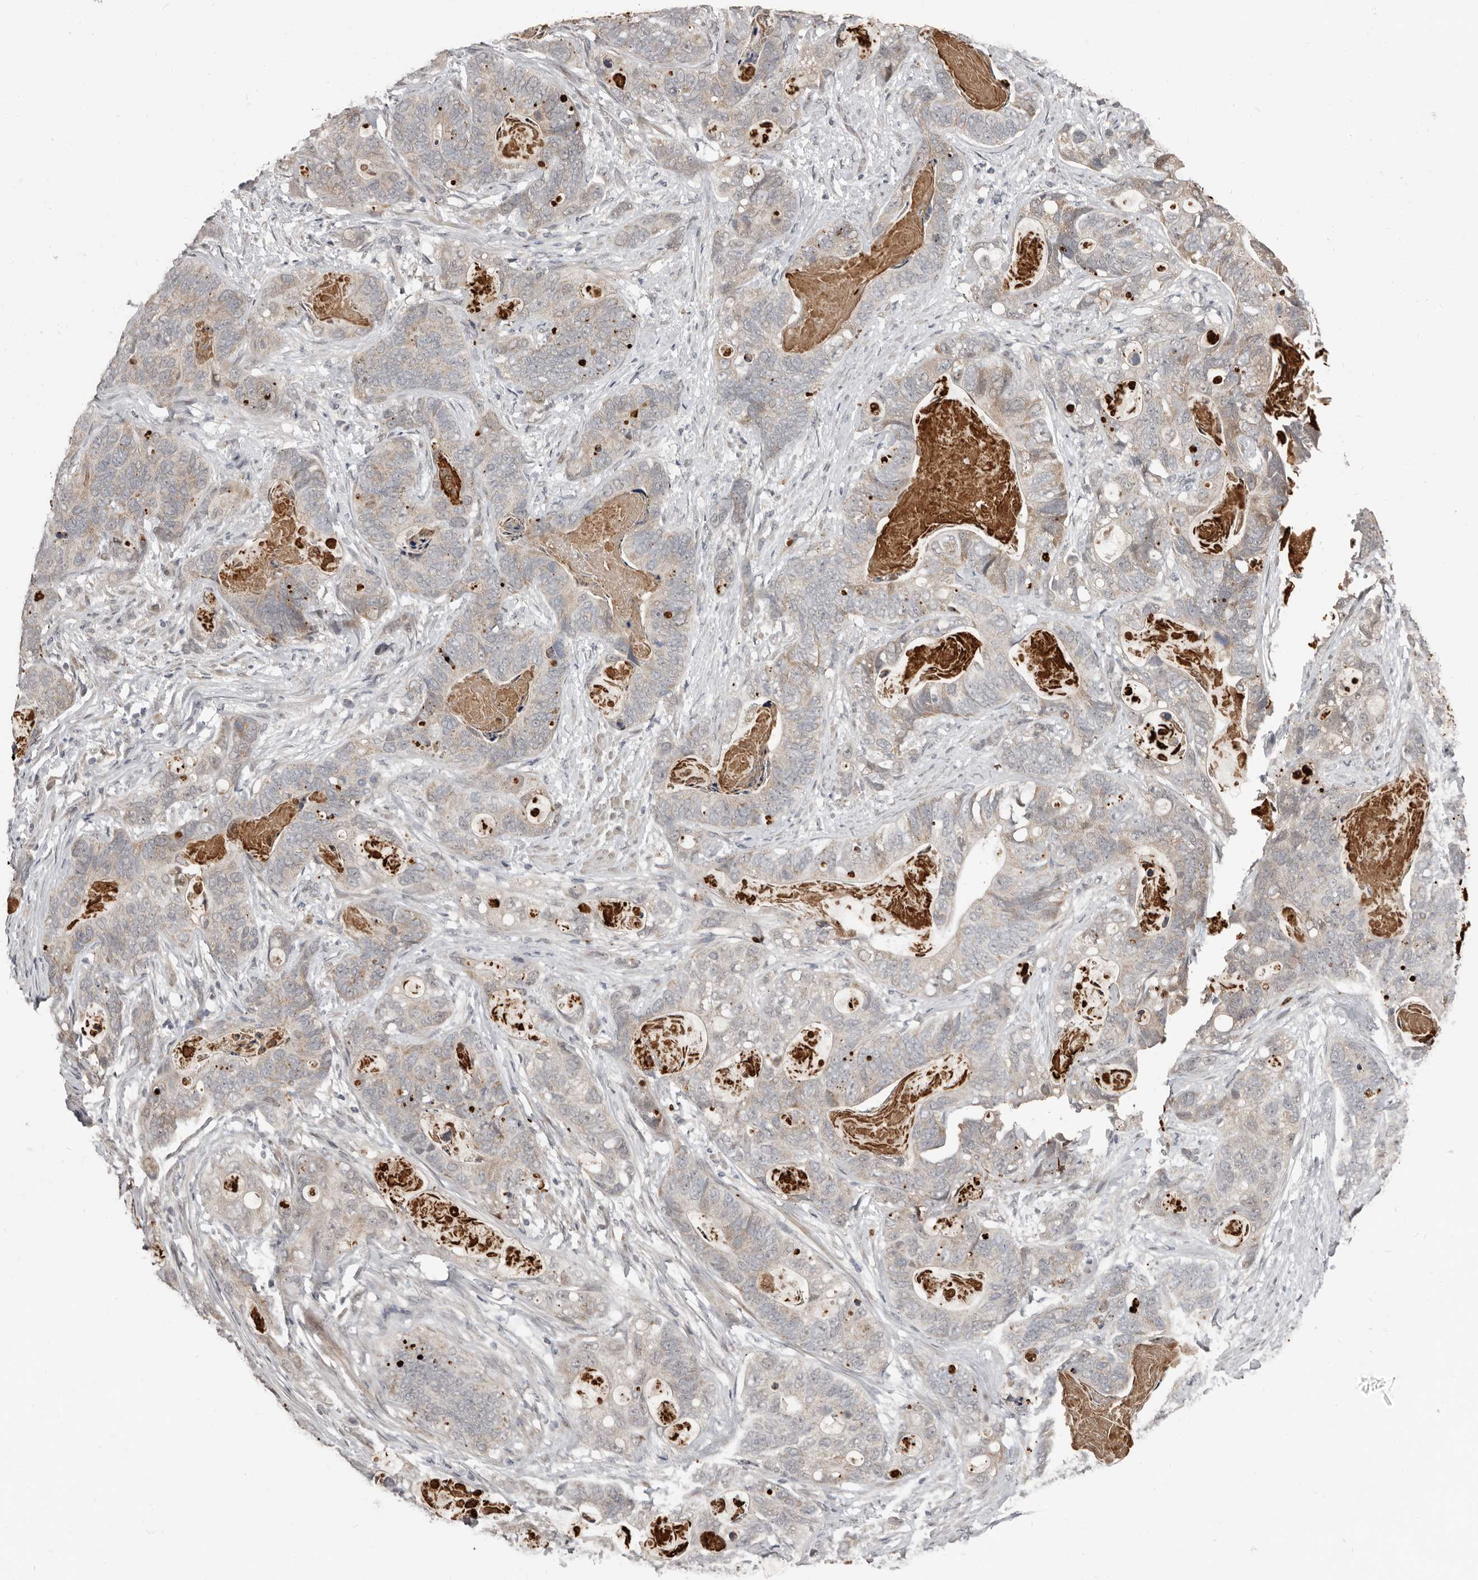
{"staining": {"intensity": "weak", "quantity": "<25%", "location": "cytoplasmic/membranous"}, "tissue": "stomach cancer", "cell_type": "Tumor cells", "image_type": "cancer", "snomed": [{"axis": "morphology", "description": "Normal tissue, NOS"}, {"axis": "morphology", "description": "Adenocarcinoma, NOS"}, {"axis": "topography", "description": "Stomach"}], "caption": "Stomach cancer was stained to show a protein in brown. There is no significant positivity in tumor cells.", "gene": "APOL6", "patient": {"sex": "female", "age": 89}}